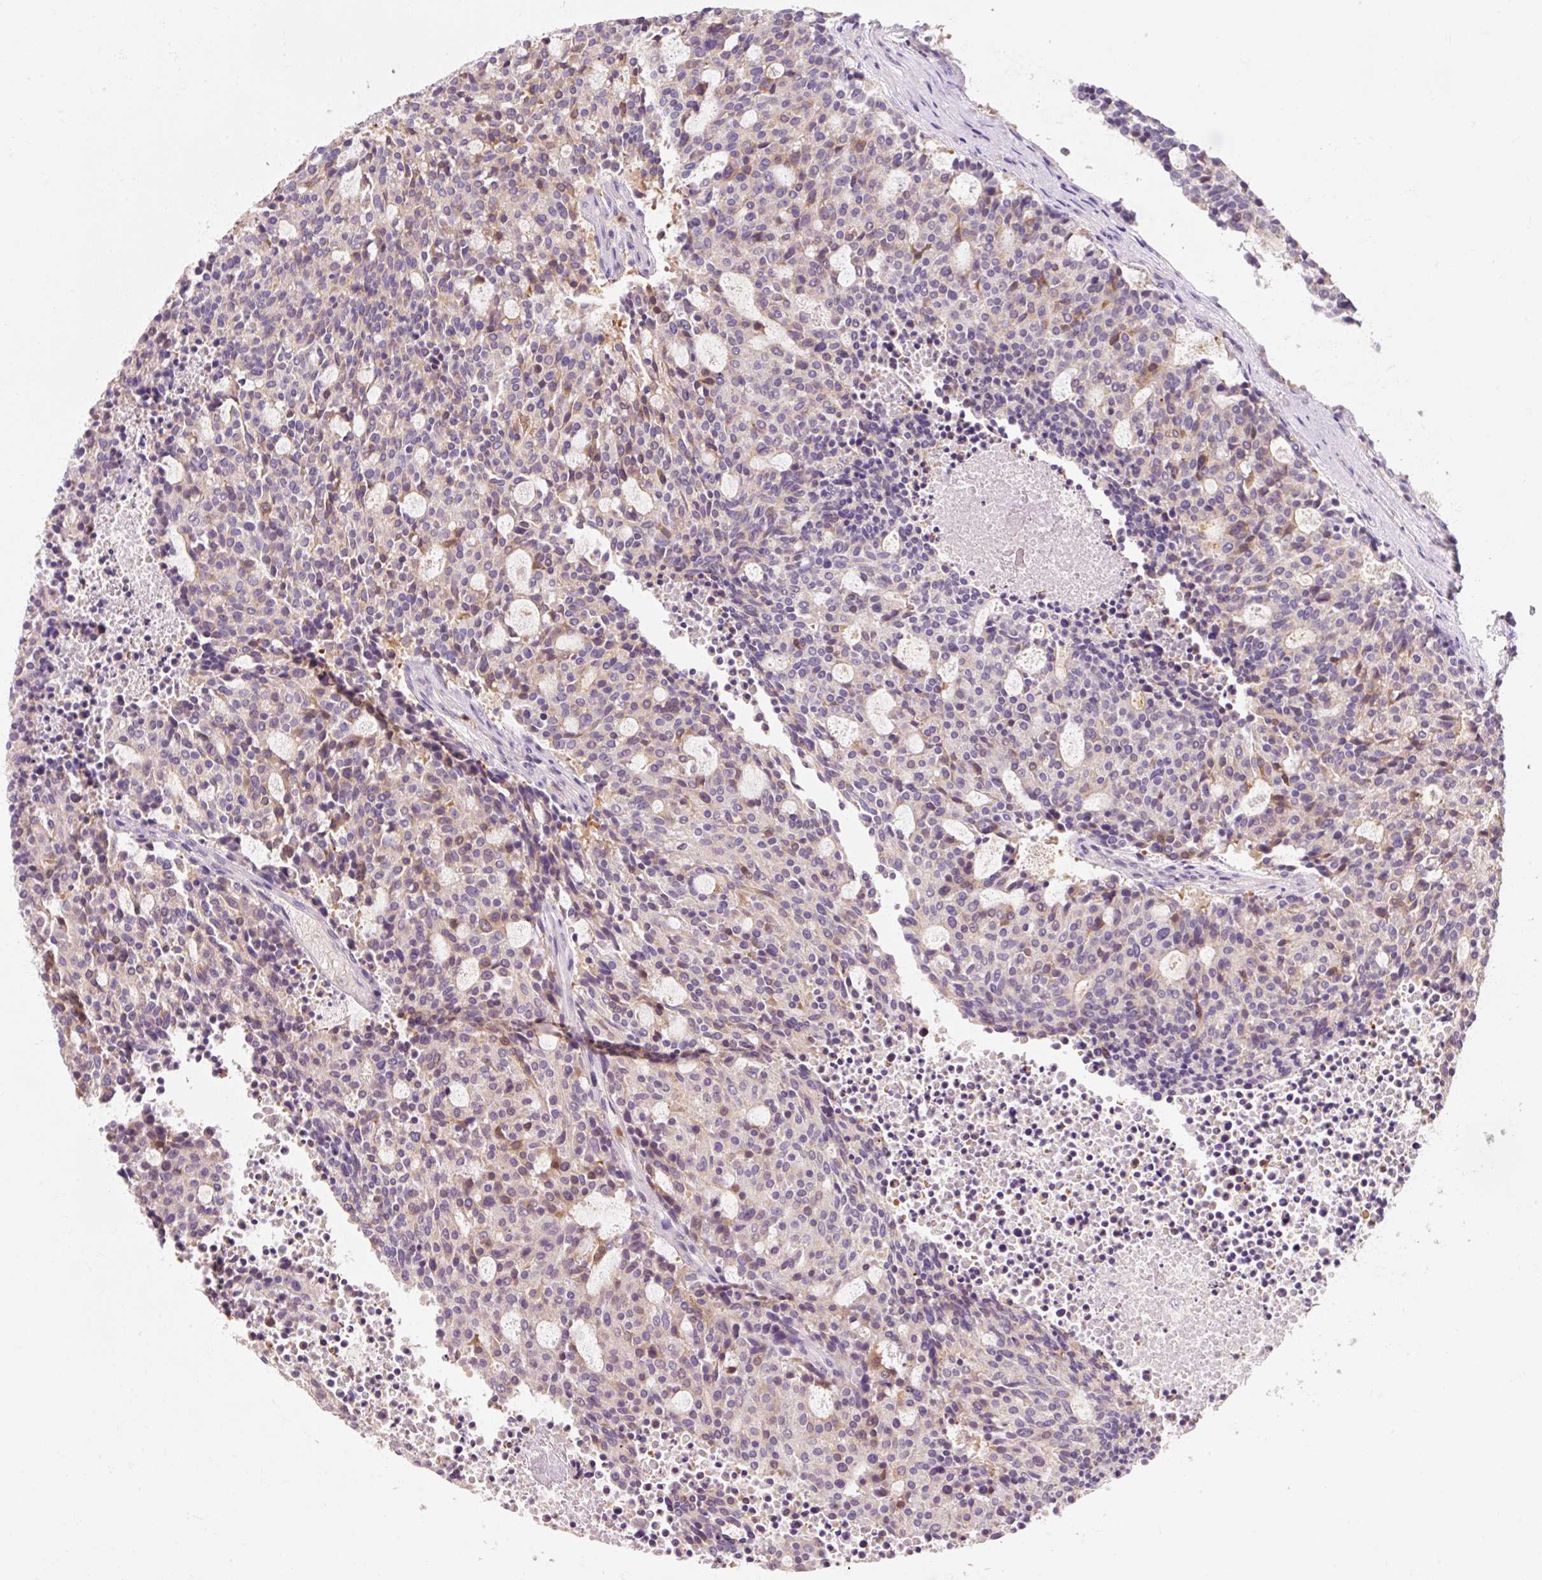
{"staining": {"intensity": "negative", "quantity": "none", "location": "none"}, "tissue": "carcinoid", "cell_type": "Tumor cells", "image_type": "cancer", "snomed": [{"axis": "morphology", "description": "Carcinoid, malignant, NOS"}, {"axis": "topography", "description": "Pancreas"}], "caption": "Tumor cells are negative for brown protein staining in carcinoid (malignant).", "gene": "OR8K1", "patient": {"sex": "female", "age": 54}}